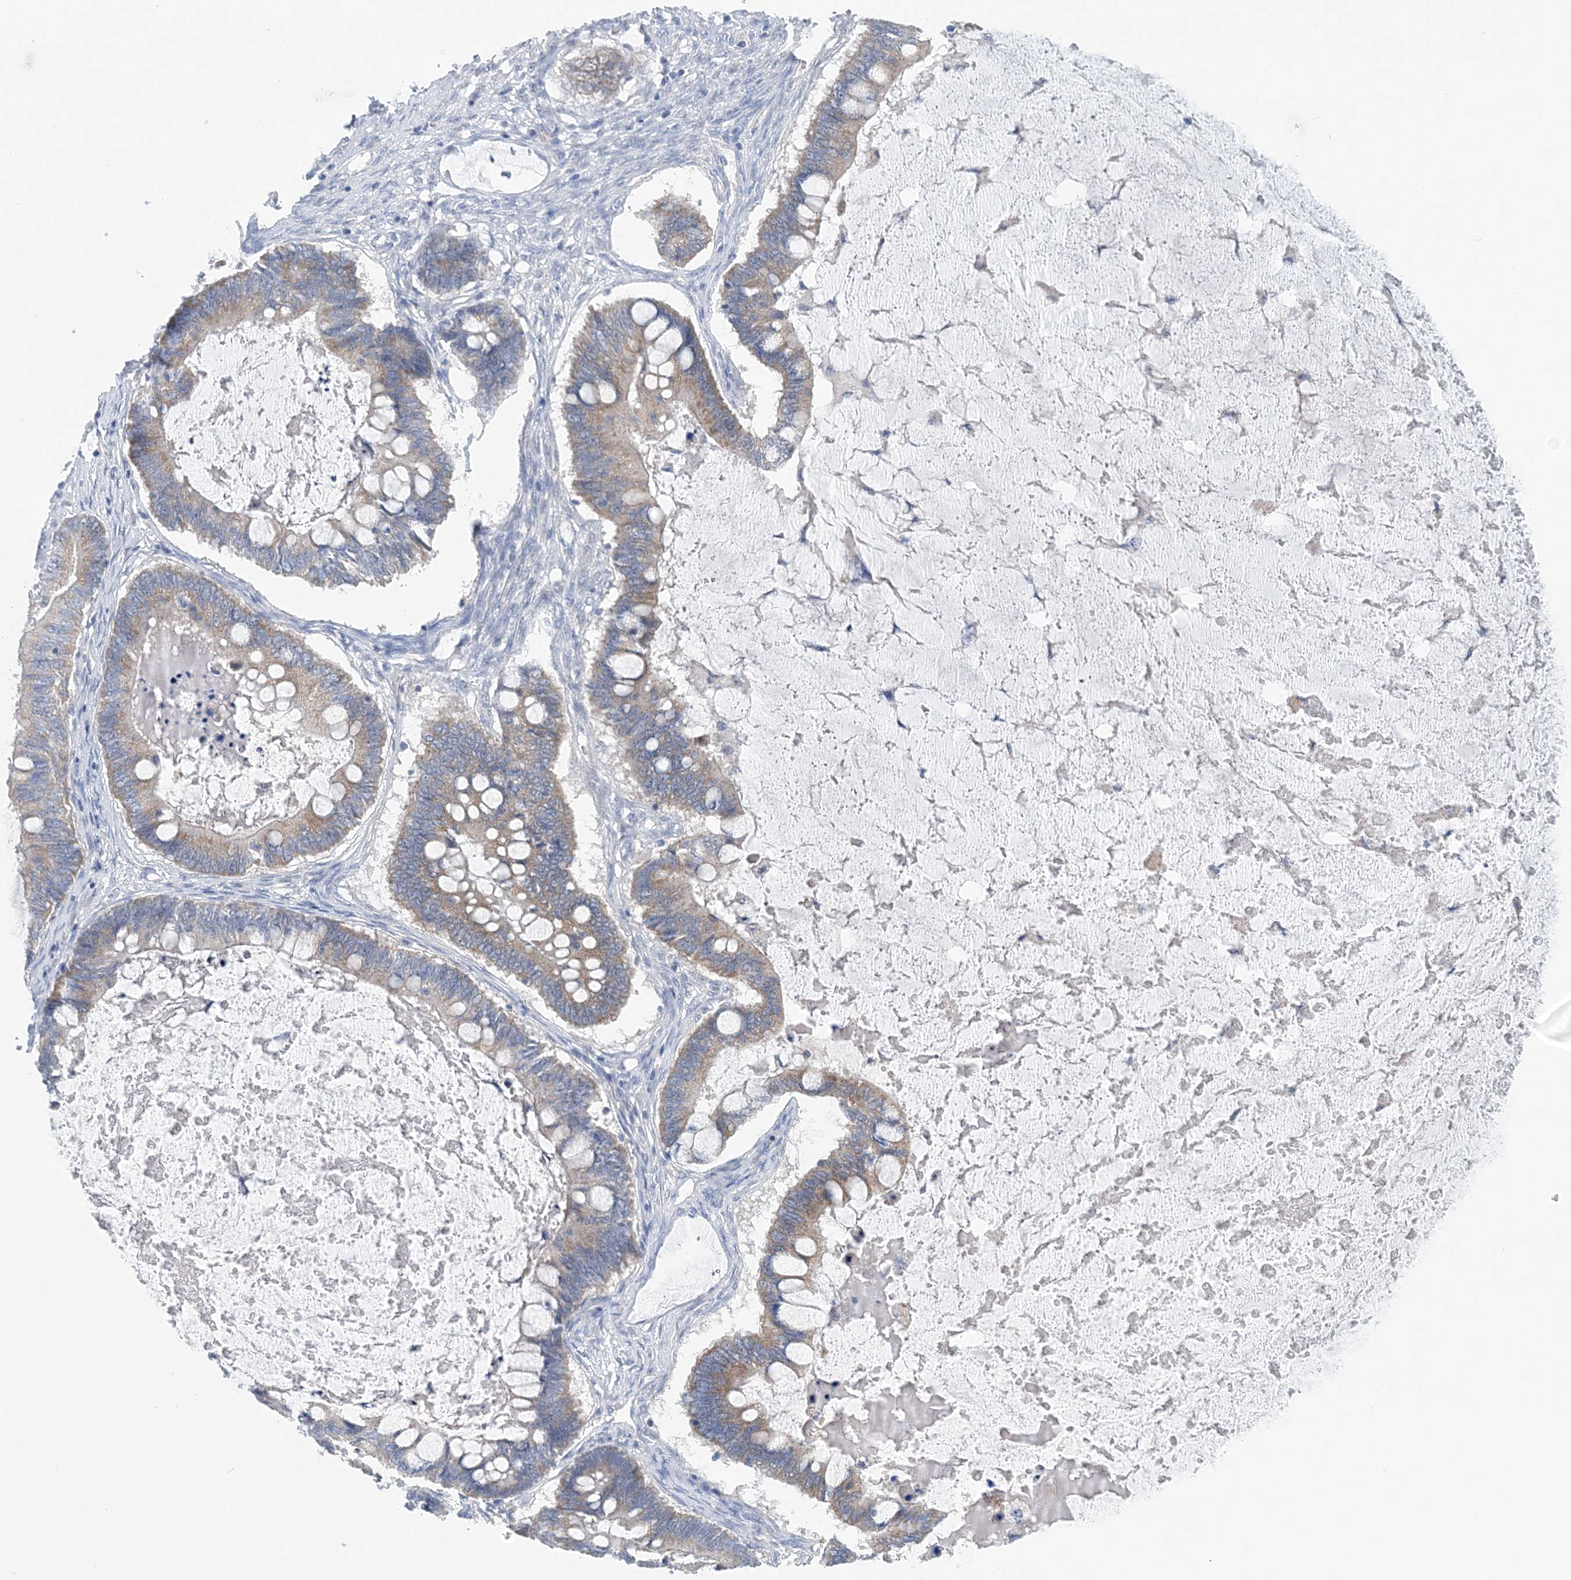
{"staining": {"intensity": "weak", "quantity": ">75%", "location": "cytoplasmic/membranous"}, "tissue": "ovarian cancer", "cell_type": "Tumor cells", "image_type": "cancer", "snomed": [{"axis": "morphology", "description": "Cystadenocarcinoma, mucinous, NOS"}, {"axis": "topography", "description": "Ovary"}], "caption": "Immunohistochemistry (IHC) histopathology image of neoplastic tissue: ovarian cancer (mucinous cystadenocarcinoma) stained using immunohistochemistry reveals low levels of weak protein expression localized specifically in the cytoplasmic/membranous of tumor cells, appearing as a cytoplasmic/membranous brown color.", "gene": "COPE", "patient": {"sex": "female", "age": 61}}